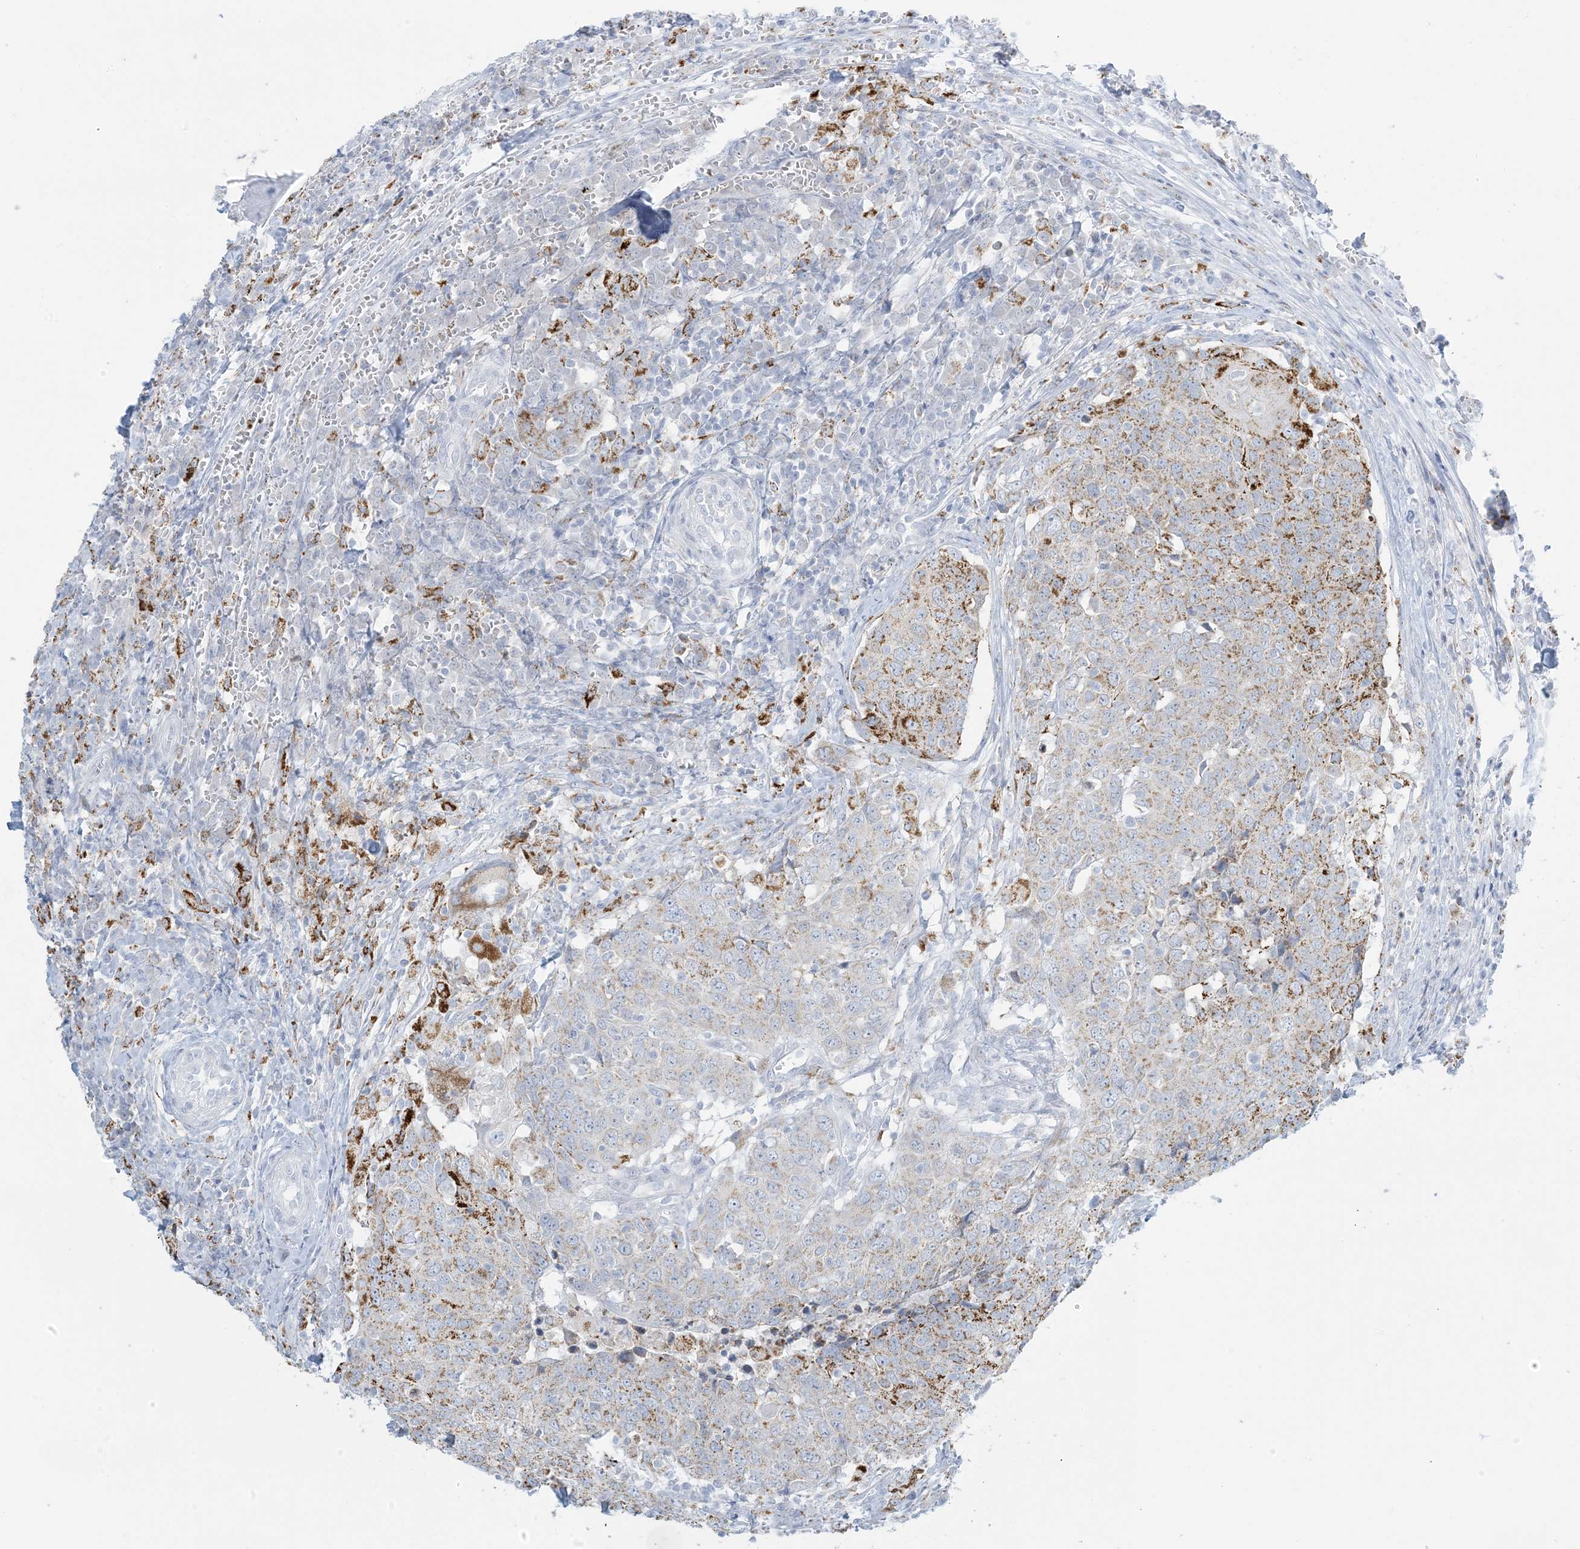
{"staining": {"intensity": "moderate", "quantity": "25%-75%", "location": "cytoplasmic/membranous"}, "tissue": "head and neck cancer", "cell_type": "Tumor cells", "image_type": "cancer", "snomed": [{"axis": "morphology", "description": "Squamous cell carcinoma, NOS"}, {"axis": "topography", "description": "Head-Neck"}], "caption": "Tumor cells demonstrate moderate cytoplasmic/membranous expression in about 25%-75% of cells in head and neck cancer.", "gene": "ZDHHC4", "patient": {"sex": "male", "age": 66}}